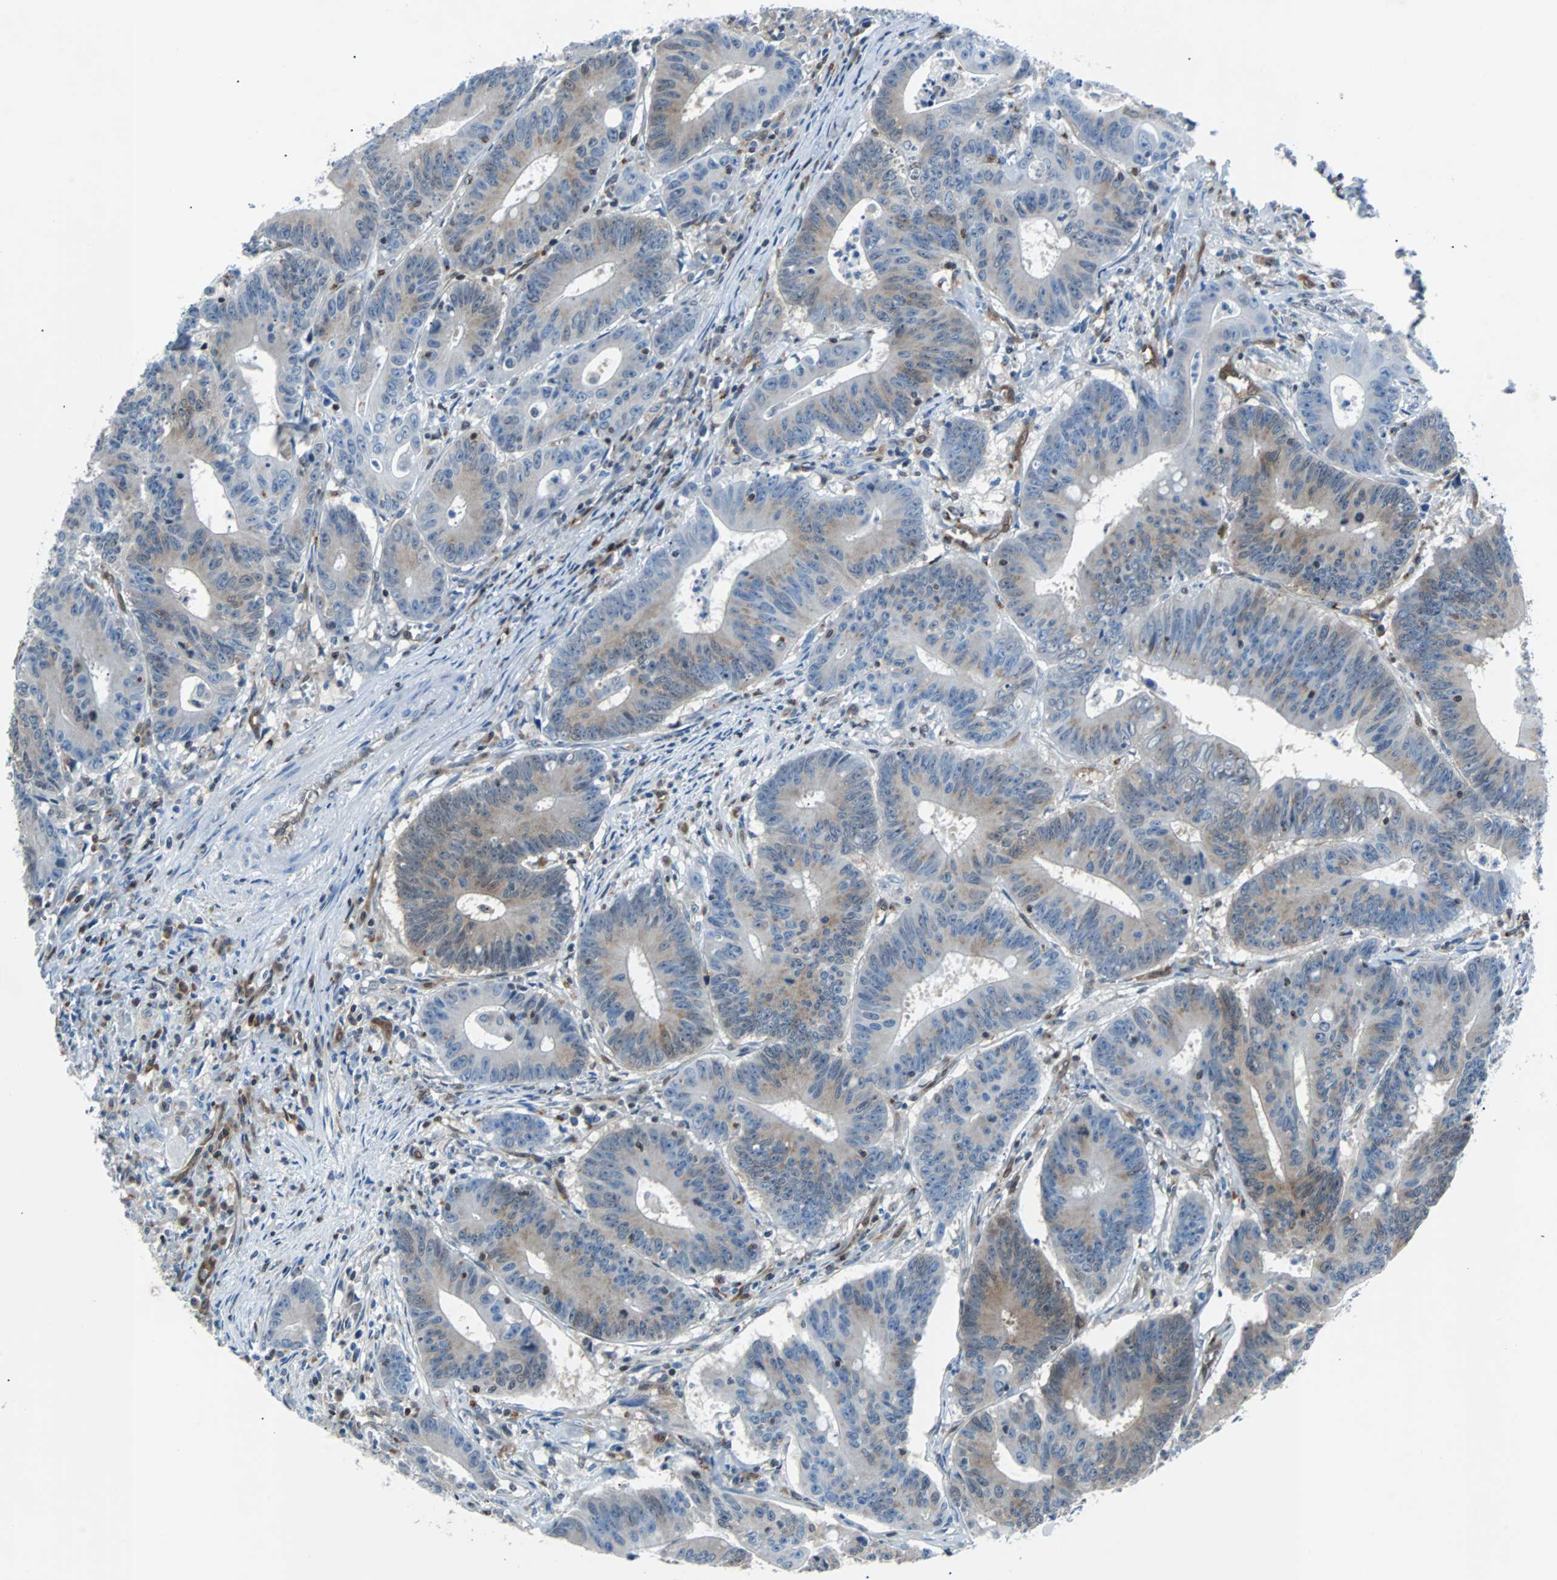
{"staining": {"intensity": "weak", "quantity": "25%-75%", "location": "cytoplasmic/membranous,nuclear"}, "tissue": "colorectal cancer", "cell_type": "Tumor cells", "image_type": "cancer", "snomed": [{"axis": "morphology", "description": "Adenocarcinoma, NOS"}, {"axis": "topography", "description": "Colon"}], "caption": "Human colorectal cancer stained with a protein marker exhibits weak staining in tumor cells.", "gene": "MAP2K6", "patient": {"sex": "male", "age": 45}}